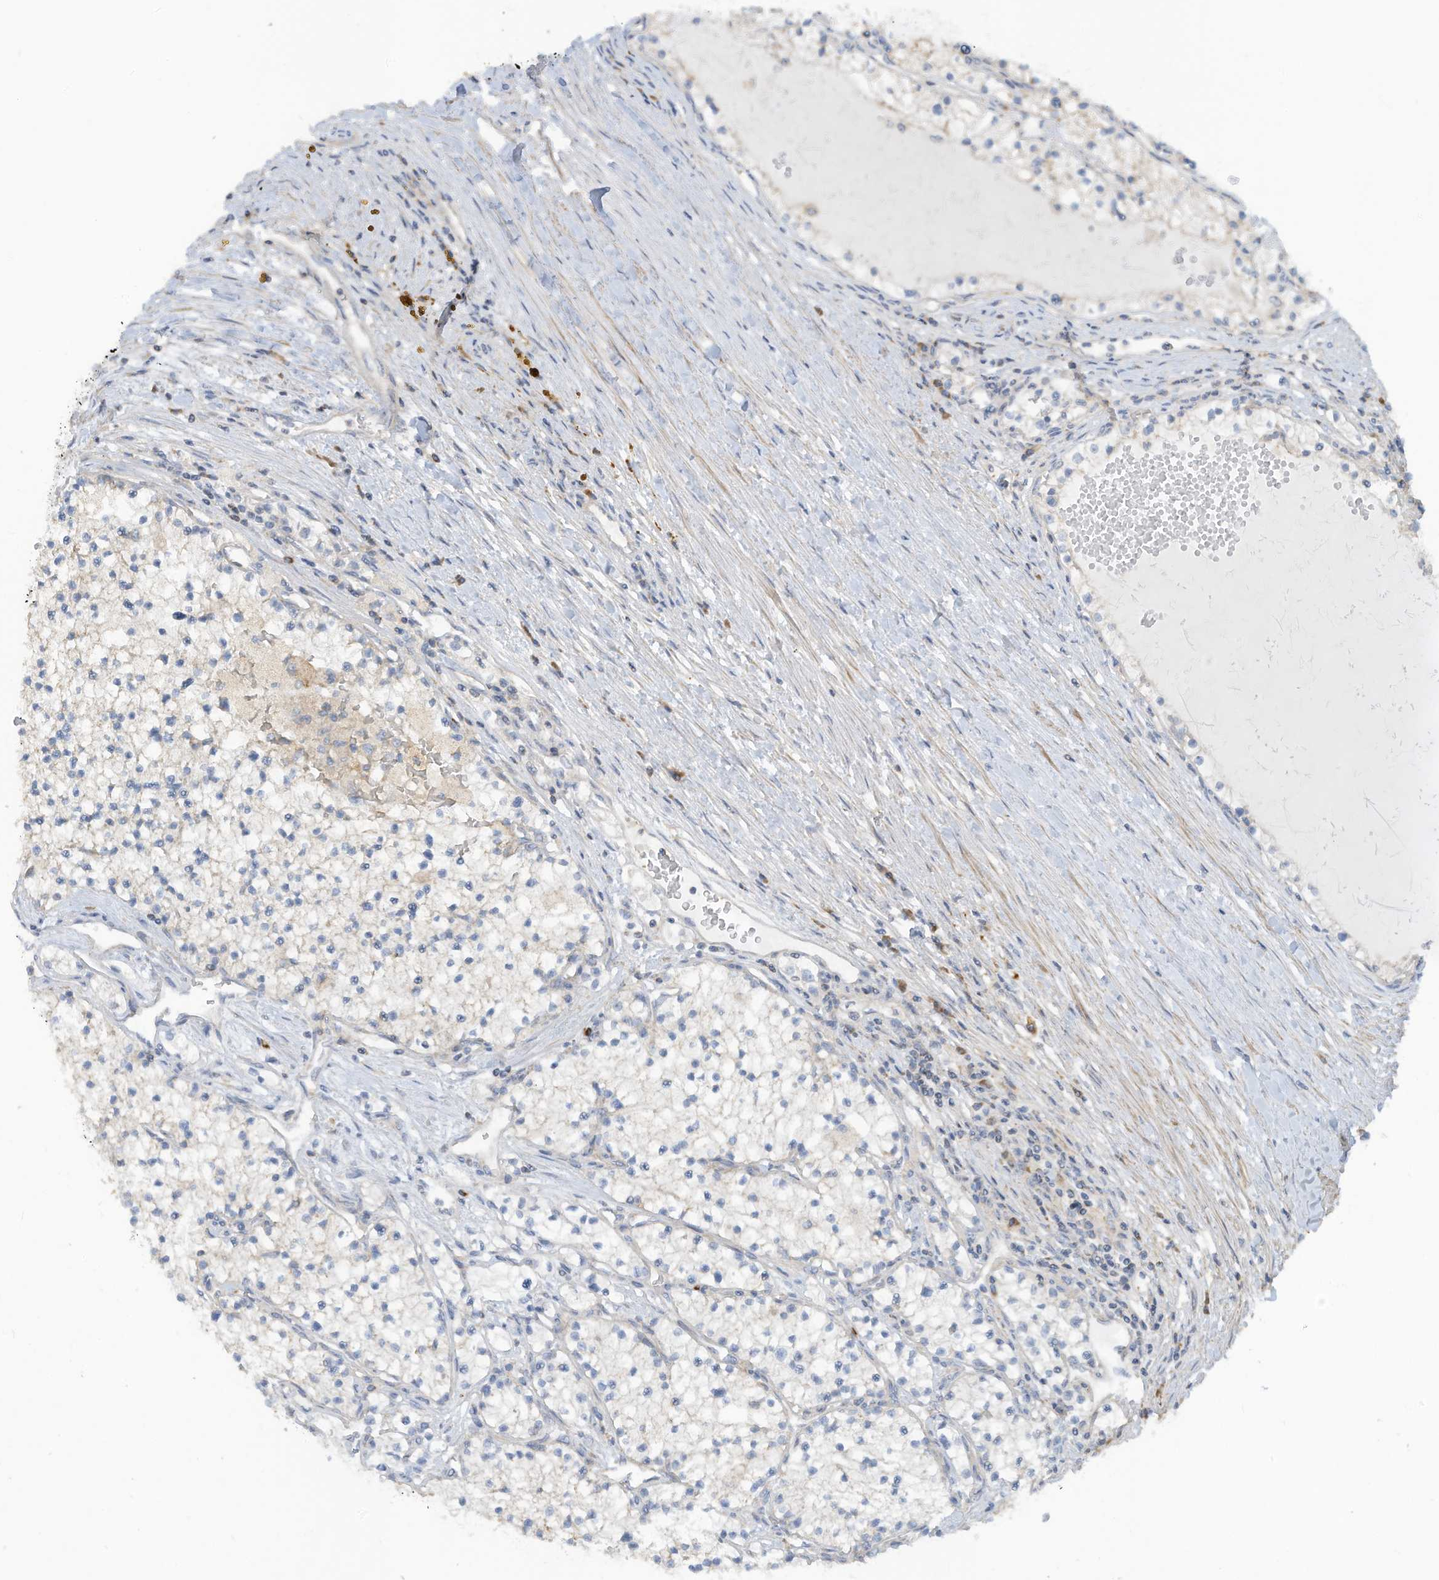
{"staining": {"intensity": "weak", "quantity": "<25%", "location": "cytoplasmic/membranous"}, "tissue": "renal cancer", "cell_type": "Tumor cells", "image_type": "cancer", "snomed": [{"axis": "morphology", "description": "Normal tissue, NOS"}, {"axis": "morphology", "description": "Adenocarcinoma, NOS"}, {"axis": "topography", "description": "Kidney"}], "caption": "The photomicrograph demonstrates no staining of tumor cells in renal cancer (adenocarcinoma). Nuclei are stained in blue.", "gene": "GTPBP2", "patient": {"sex": "male", "age": 68}}